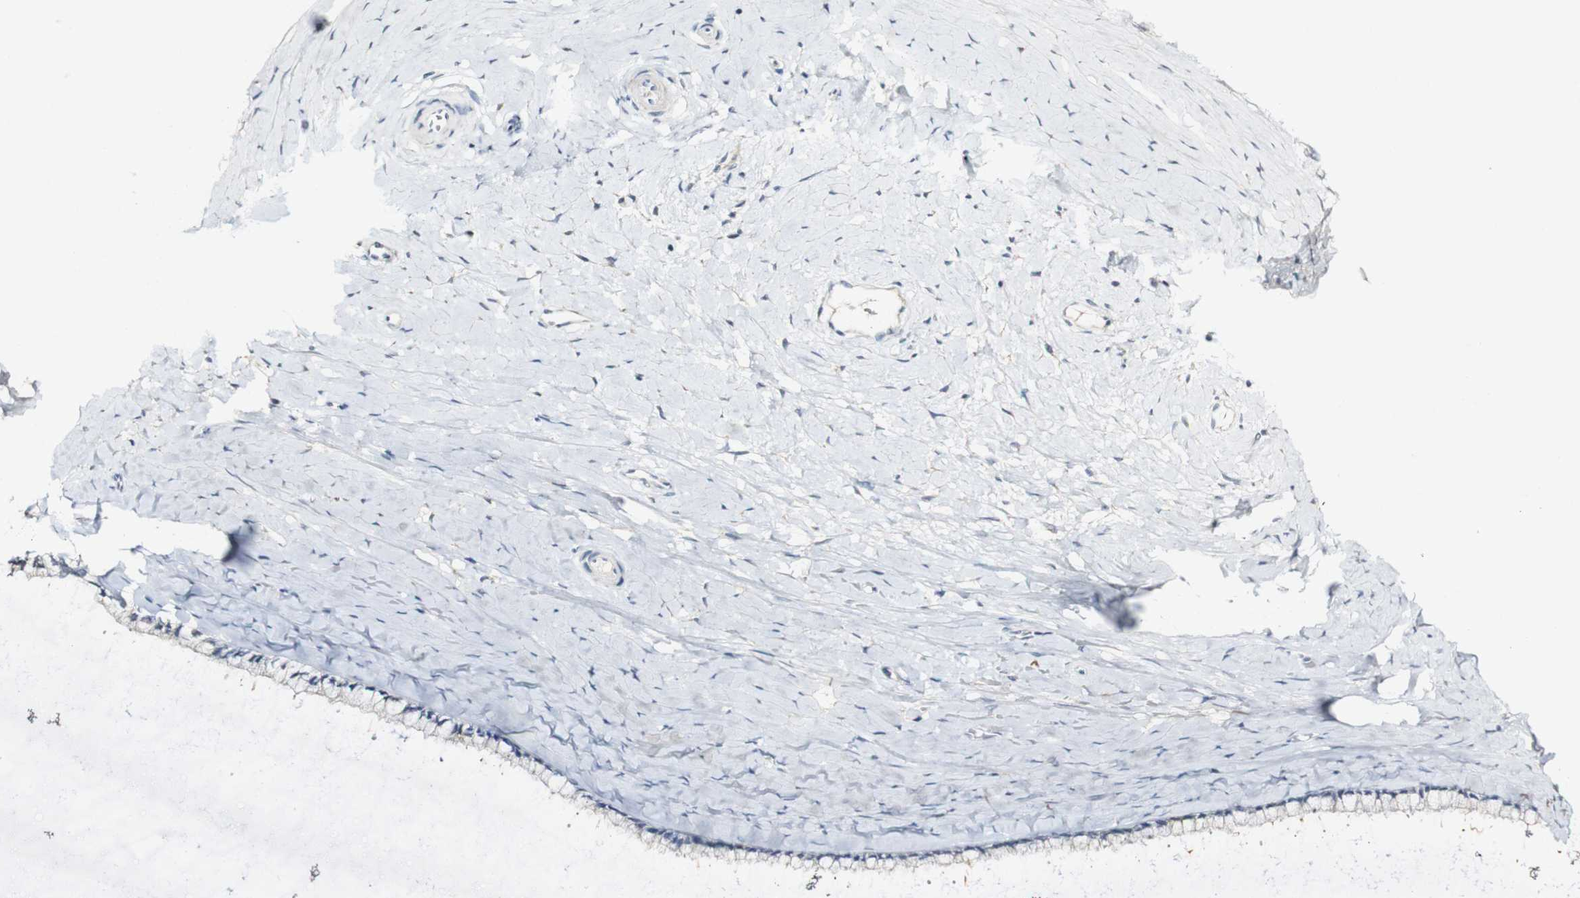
{"staining": {"intensity": "negative", "quantity": "none", "location": "none"}, "tissue": "cervix", "cell_type": "Glandular cells", "image_type": "normal", "snomed": [{"axis": "morphology", "description": "Normal tissue, NOS"}, {"axis": "topography", "description": "Cervix"}], "caption": "Glandular cells are negative for protein expression in benign human cervix. (DAB (3,3'-diaminobenzidine) immunohistochemistry, high magnification).", "gene": "FMO3", "patient": {"sex": "female", "age": 39}}